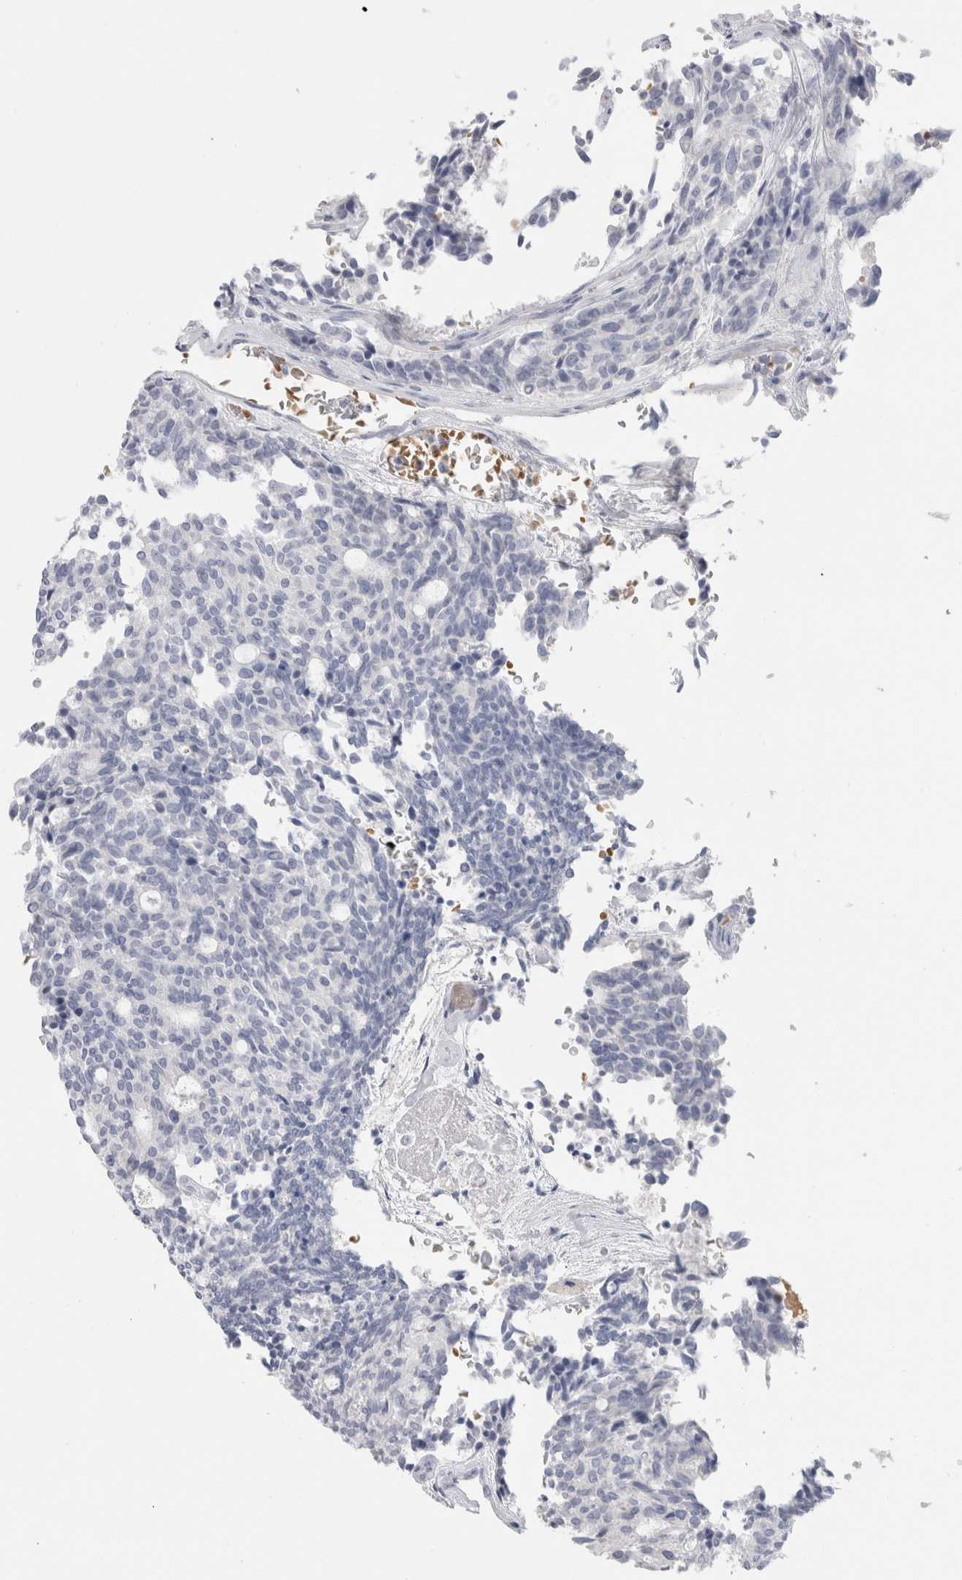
{"staining": {"intensity": "negative", "quantity": "none", "location": "none"}, "tissue": "carcinoid", "cell_type": "Tumor cells", "image_type": "cancer", "snomed": [{"axis": "morphology", "description": "Carcinoid, malignant, NOS"}, {"axis": "topography", "description": "Pancreas"}], "caption": "Immunohistochemistry micrograph of neoplastic tissue: carcinoid stained with DAB (3,3'-diaminobenzidine) reveals no significant protein positivity in tumor cells.", "gene": "CD38", "patient": {"sex": "female", "age": 54}}